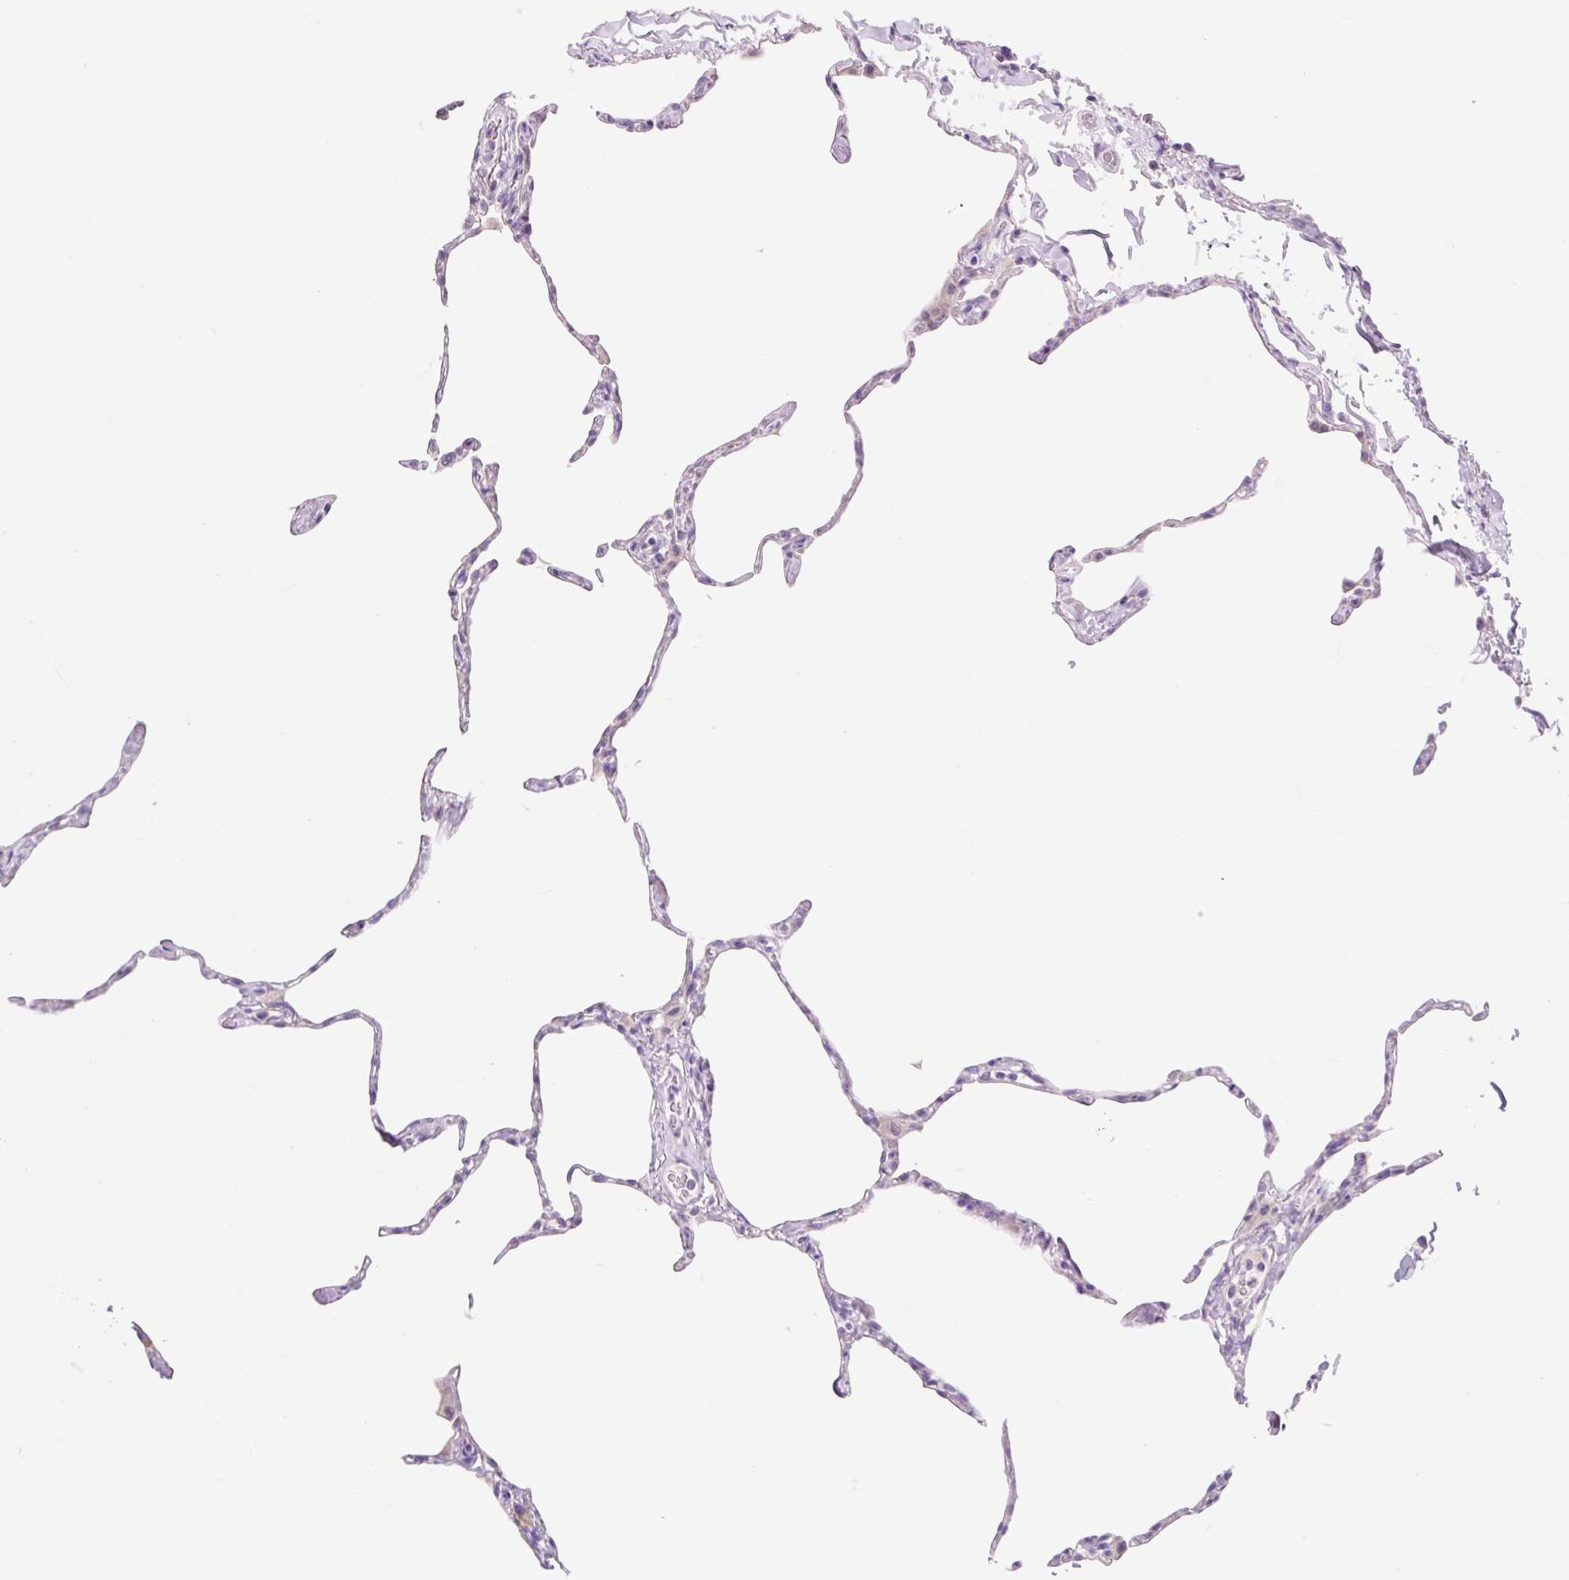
{"staining": {"intensity": "negative", "quantity": "none", "location": "none"}, "tissue": "lung", "cell_type": "Alveolar cells", "image_type": "normal", "snomed": [{"axis": "morphology", "description": "Normal tissue, NOS"}, {"axis": "topography", "description": "Lung"}], "caption": "Benign lung was stained to show a protein in brown. There is no significant expression in alveolar cells.", "gene": "CELF6", "patient": {"sex": "male", "age": 65}}